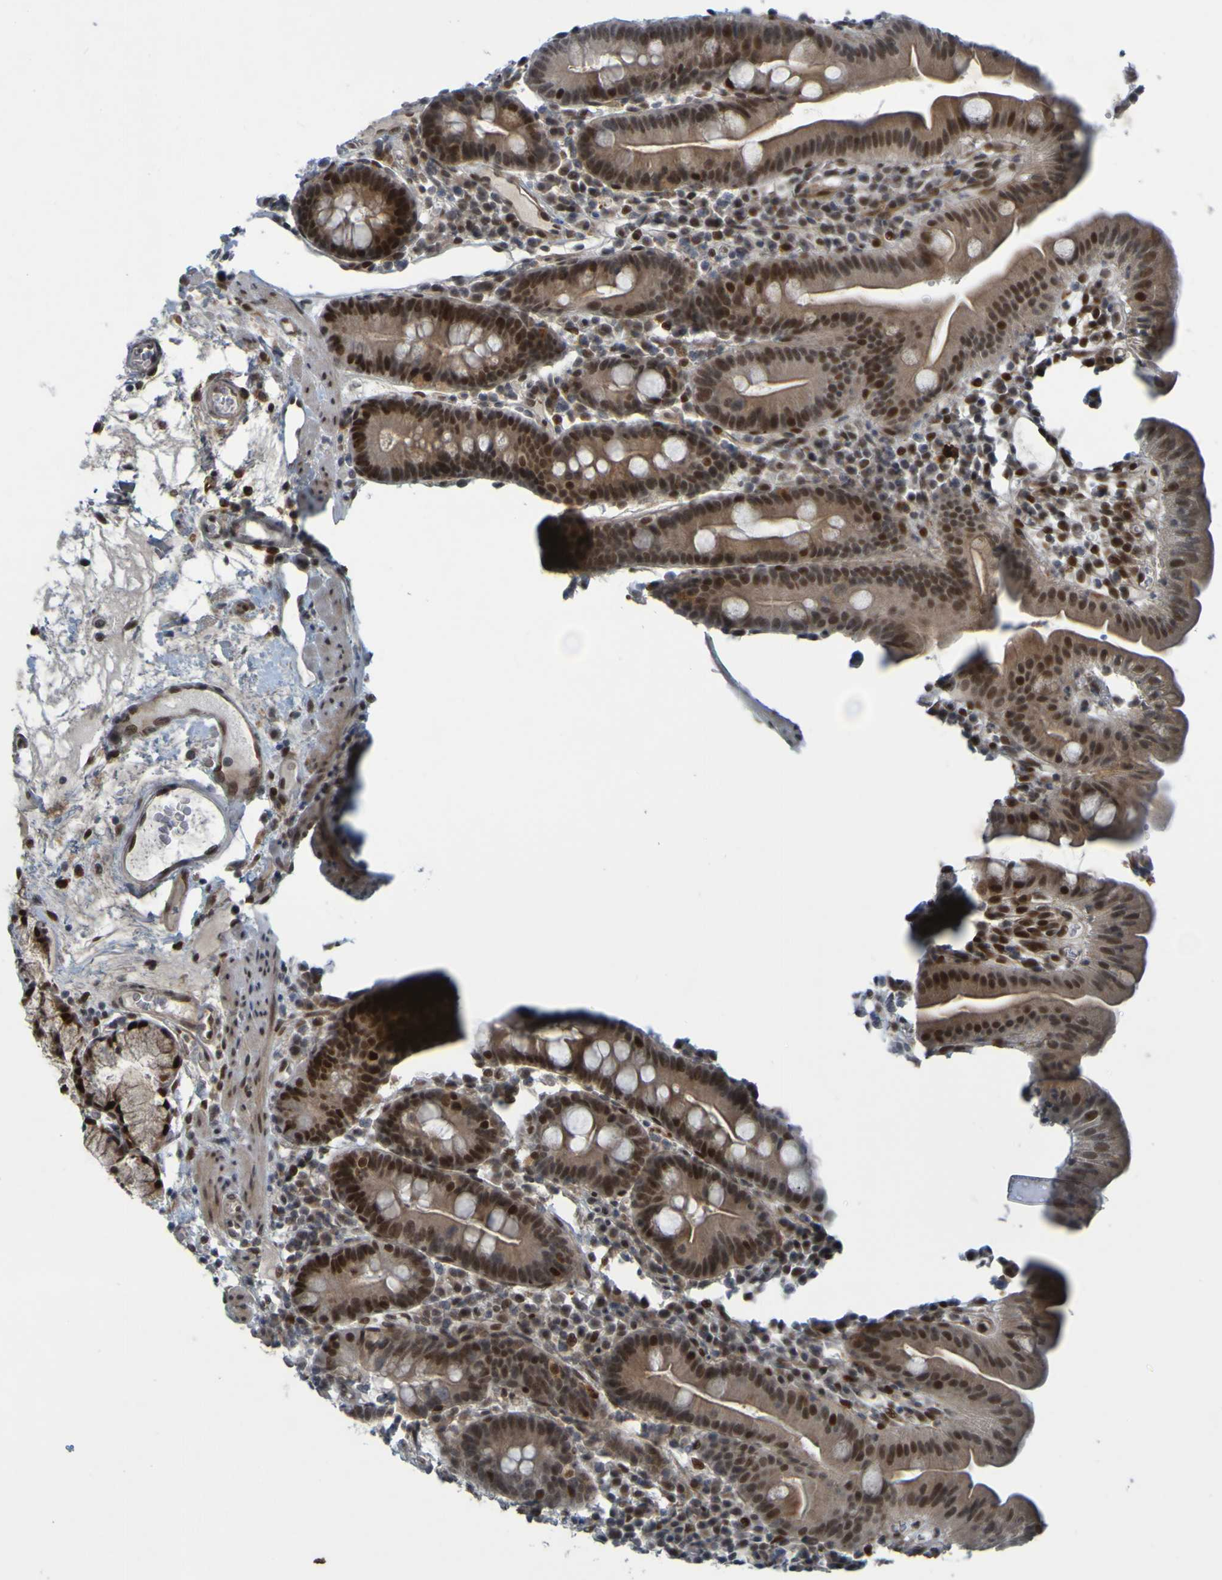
{"staining": {"intensity": "moderate", "quantity": ">75%", "location": "cytoplasmic/membranous,nuclear"}, "tissue": "duodenum", "cell_type": "Glandular cells", "image_type": "normal", "snomed": [{"axis": "morphology", "description": "Normal tissue, NOS"}, {"axis": "topography", "description": "Duodenum"}], "caption": "Moderate cytoplasmic/membranous,nuclear expression is seen in approximately >75% of glandular cells in unremarkable duodenum.", "gene": "MCPH1", "patient": {"sex": "male", "age": 50}}